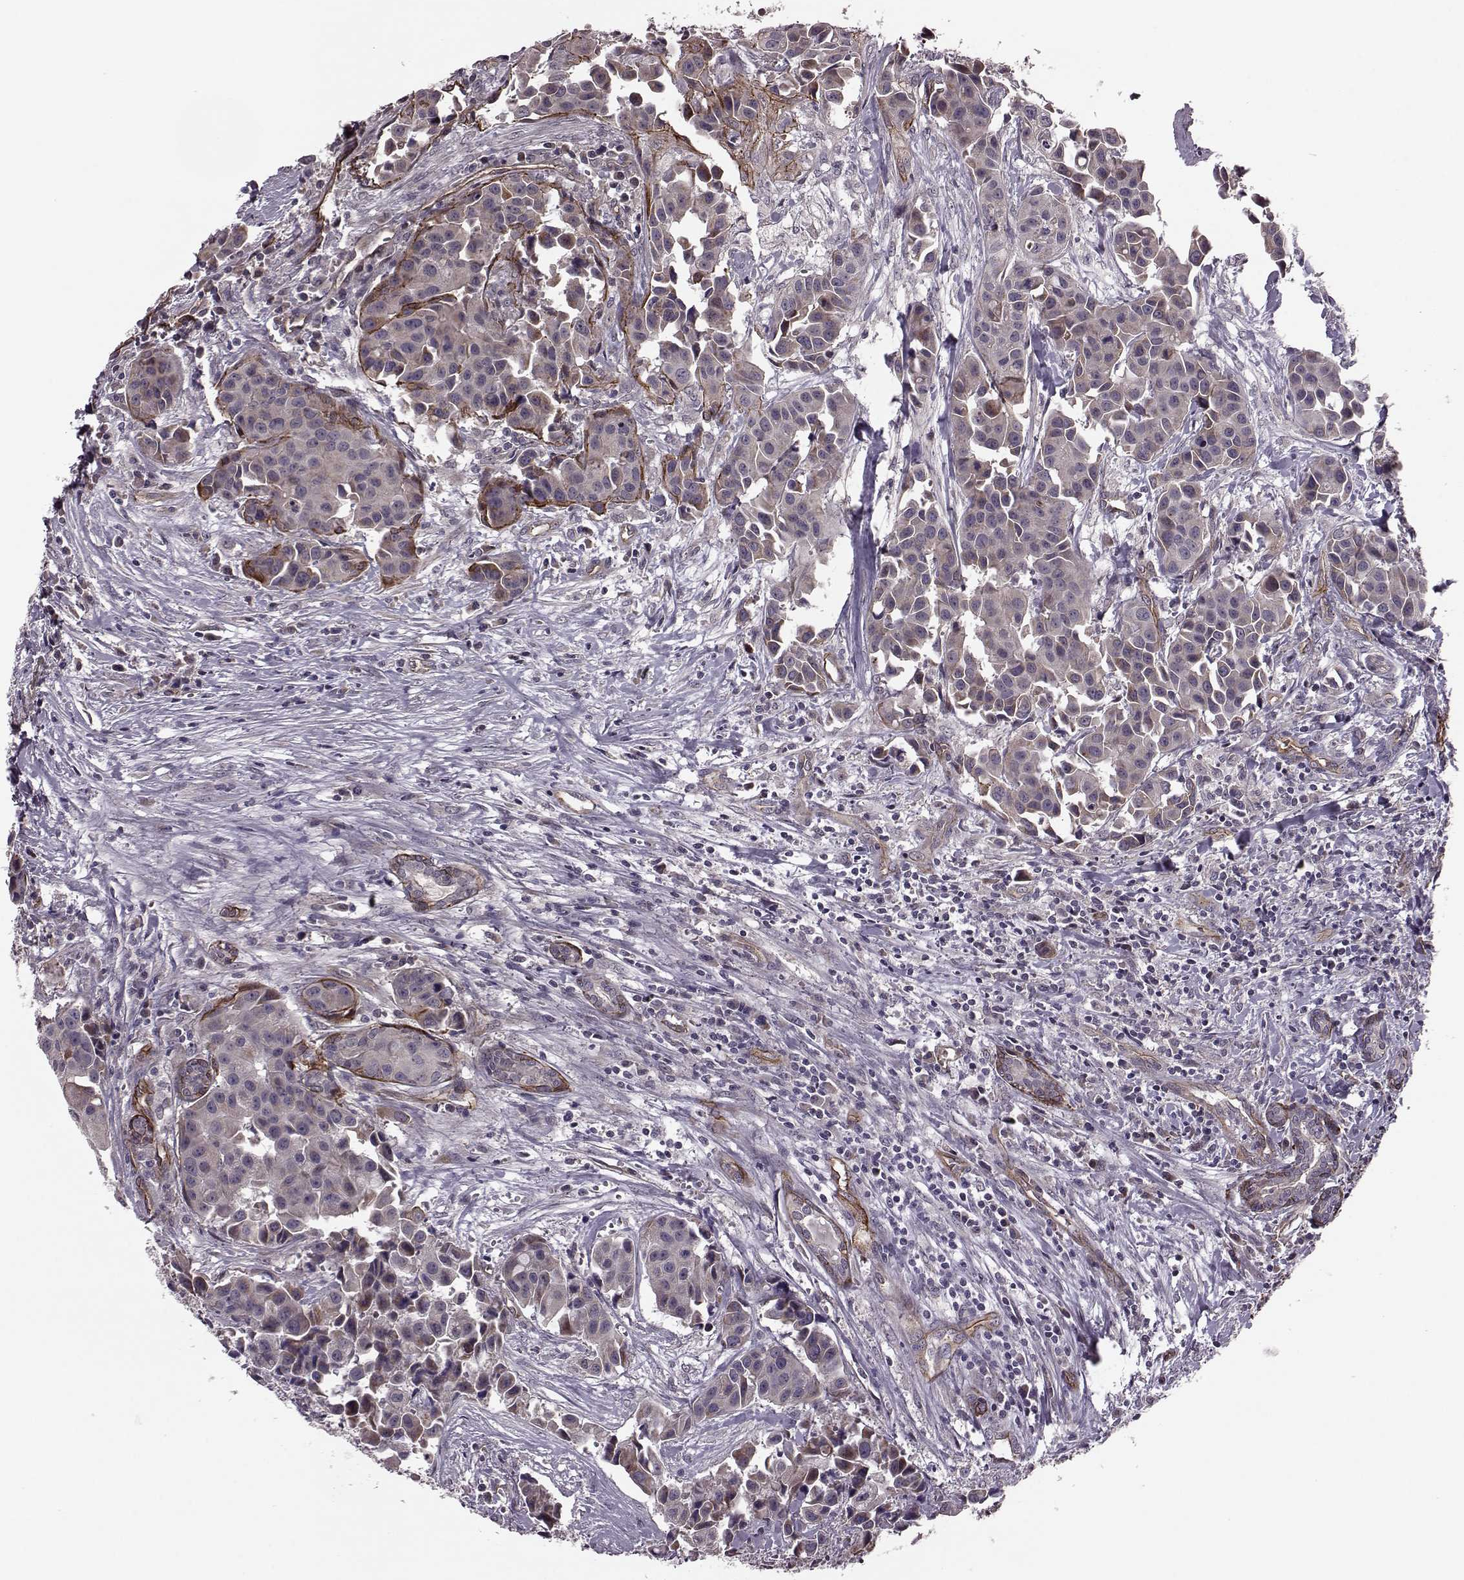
{"staining": {"intensity": "negative", "quantity": "none", "location": "none"}, "tissue": "head and neck cancer", "cell_type": "Tumor cells", "image_type": "cancer", "snomed": [{"axis": "morphology", "description": "Adenocarcinoma, NOS"}, {"axis": "topography", "description": "Head-Neck"}], "caption": "This is an immunohistochemistry (IHC) photomicrograph of human adenocarcinoma (head and neck). There is no positivity in tumor cells.", "gene": "SYNPO", "patient": {"sex": "male", "age": 76}}